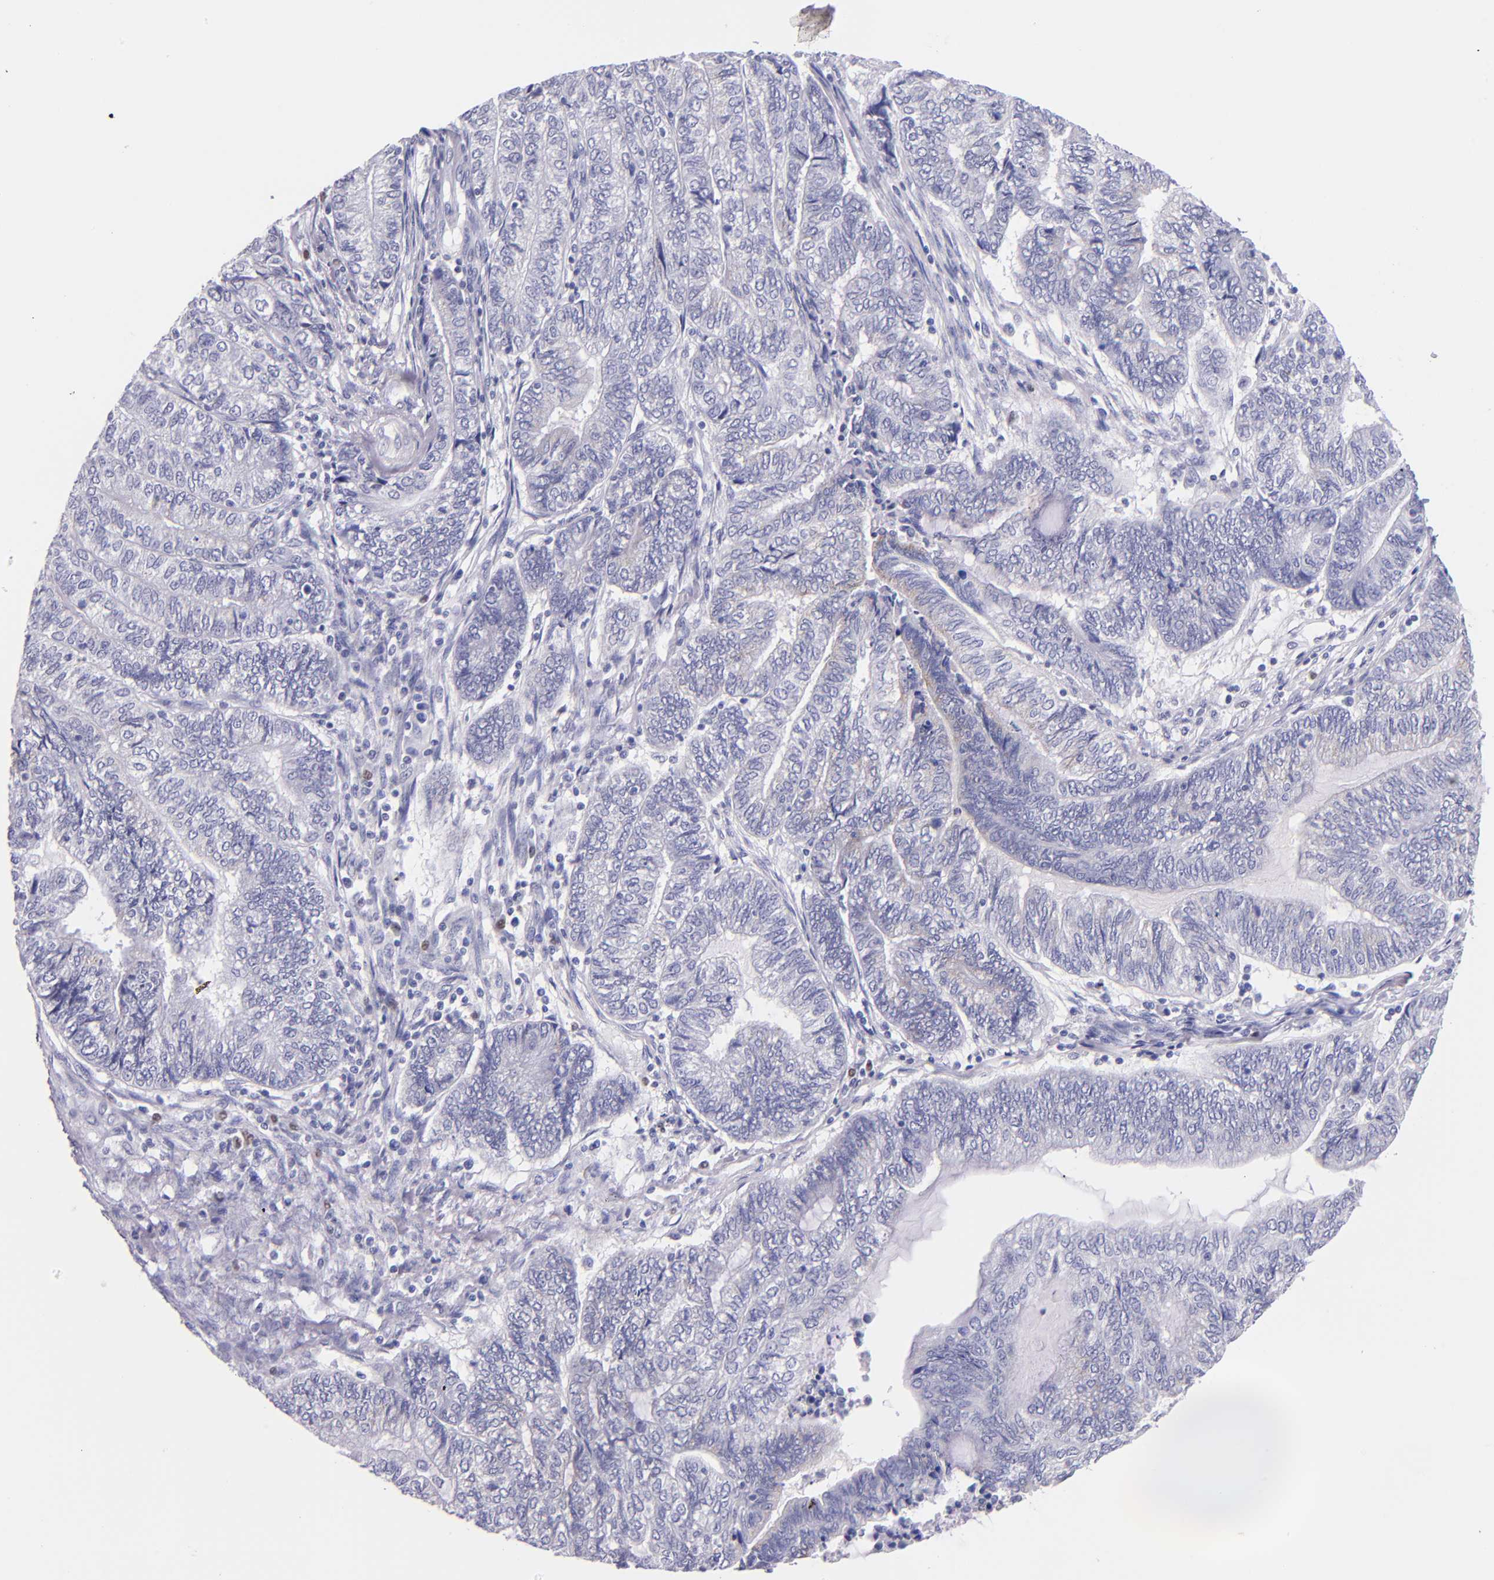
{"staining": {"intensity": "negative", "quantity": "none", "location": "none"}, "tissue": "endometrial cancer", "cell_type": "Tumor cells", "image_type": "cancer", "snomed": [{"axis": "morphology", "description": "Adenocarcinoma, NOS"}, {"axis": "topography", "description": "Uterus"}, {"axis": "topography", "description": "Endometrium"}], "caption": "The immunohistochemistry photomicrograph has no significant positivity in tumor cells of adenocarcinoma (endometrial) tissue.", "gene": "IRF4", "patient": {"sex": "female", "age": 70}}